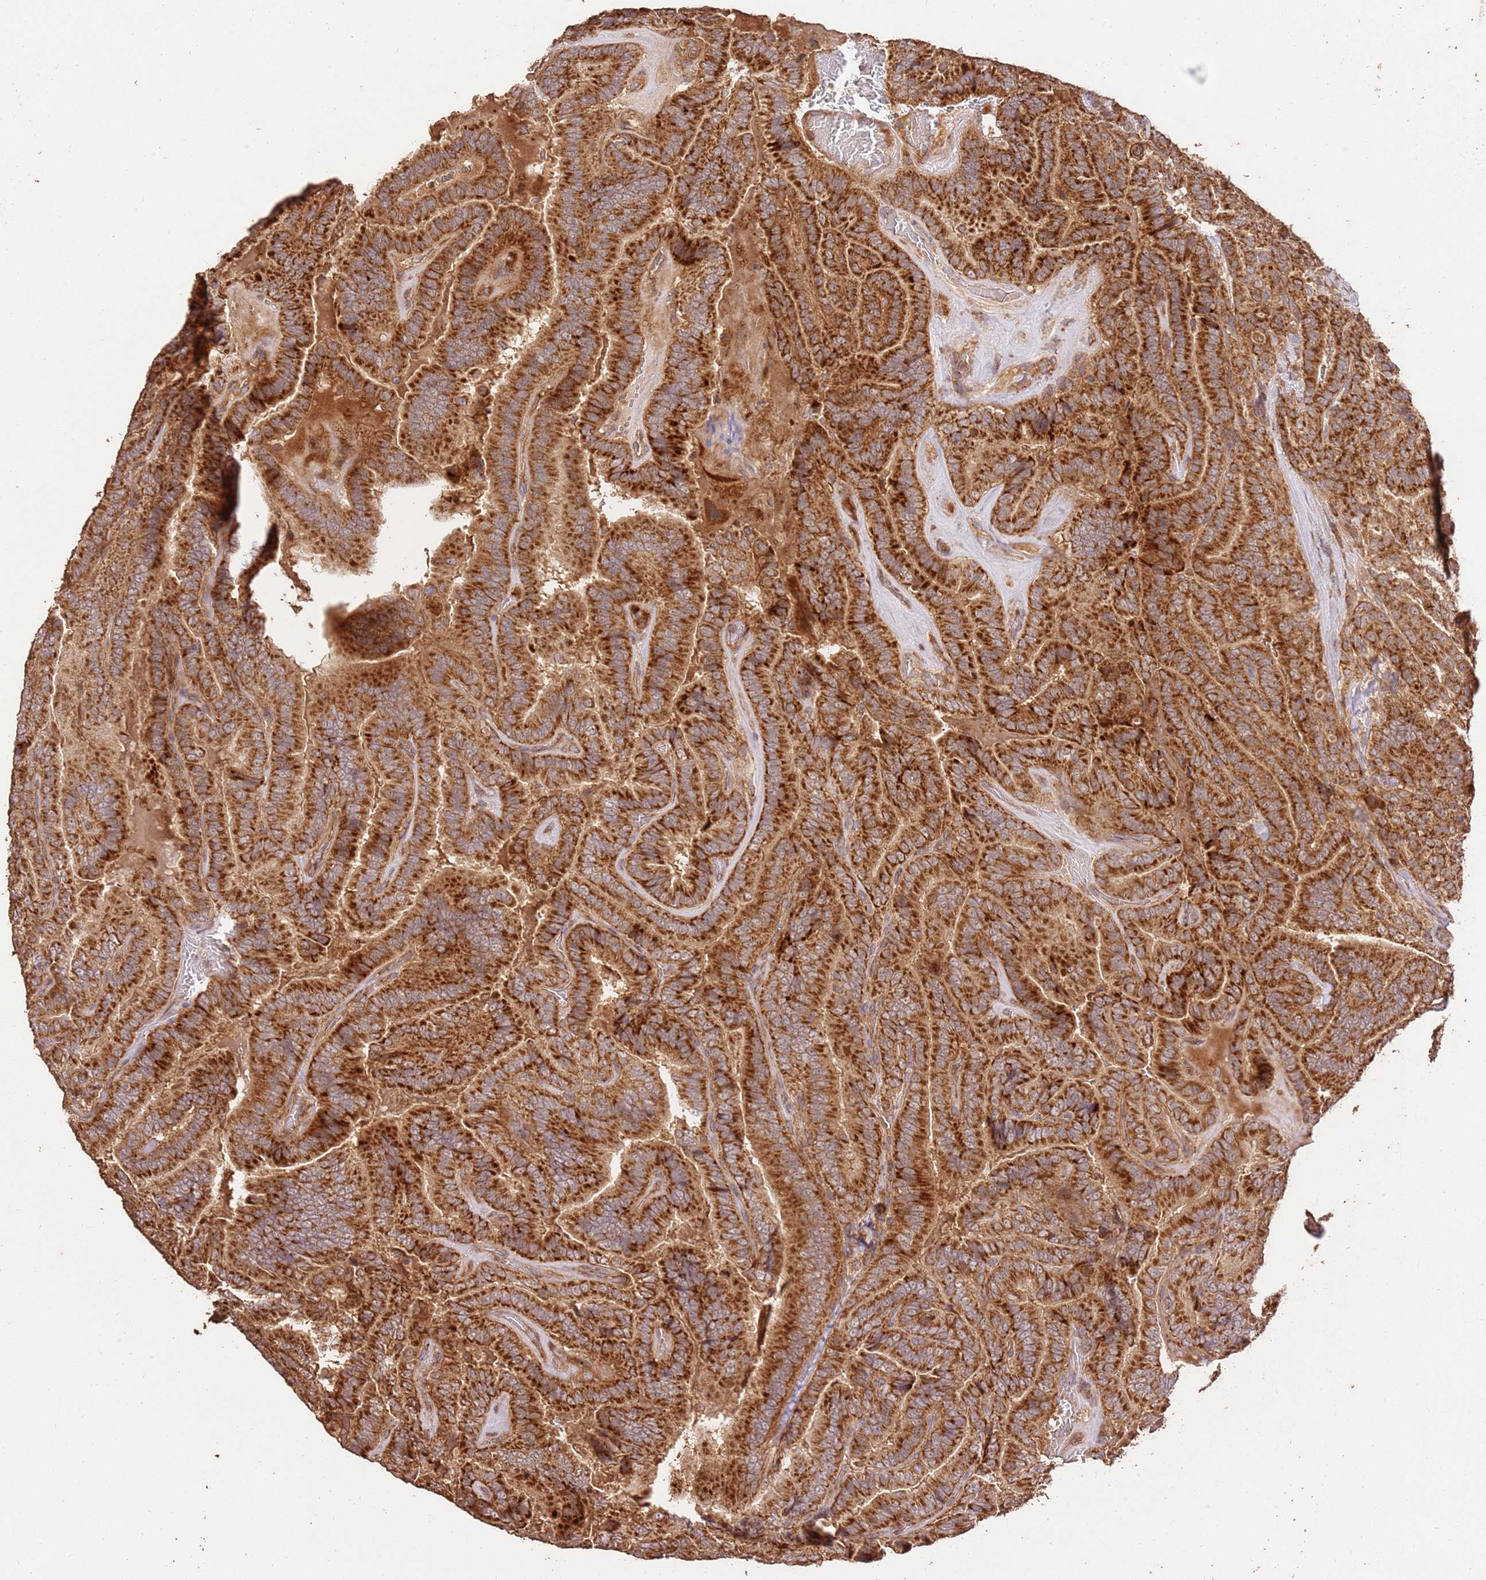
{"staining": {"intensity": "strong", "quantity": ">75%", "location": "cytoplasmic/membranous"}, "tissue": "thyroid cancer", "cell_type": "Tumor cells", "image_type": "cancer", "snomed": [{"axis": "morphology", "description": "Papillary adenocarcinoma, NOS"}, {"axis": "topography", "description": "Thyroid gland"}], "caption": "Tumor cells reveal high levels of strong cytoplasmic/membranous expression in approximately >75% of cells in thyroid papillary adenocarcinoma. (DAB (3,3'-diaminobenzidine) = brown stain, brightfield microscopy at high magnification).", "gene": "LRRC28", "patient": {"sex": "male", "age": 61}}